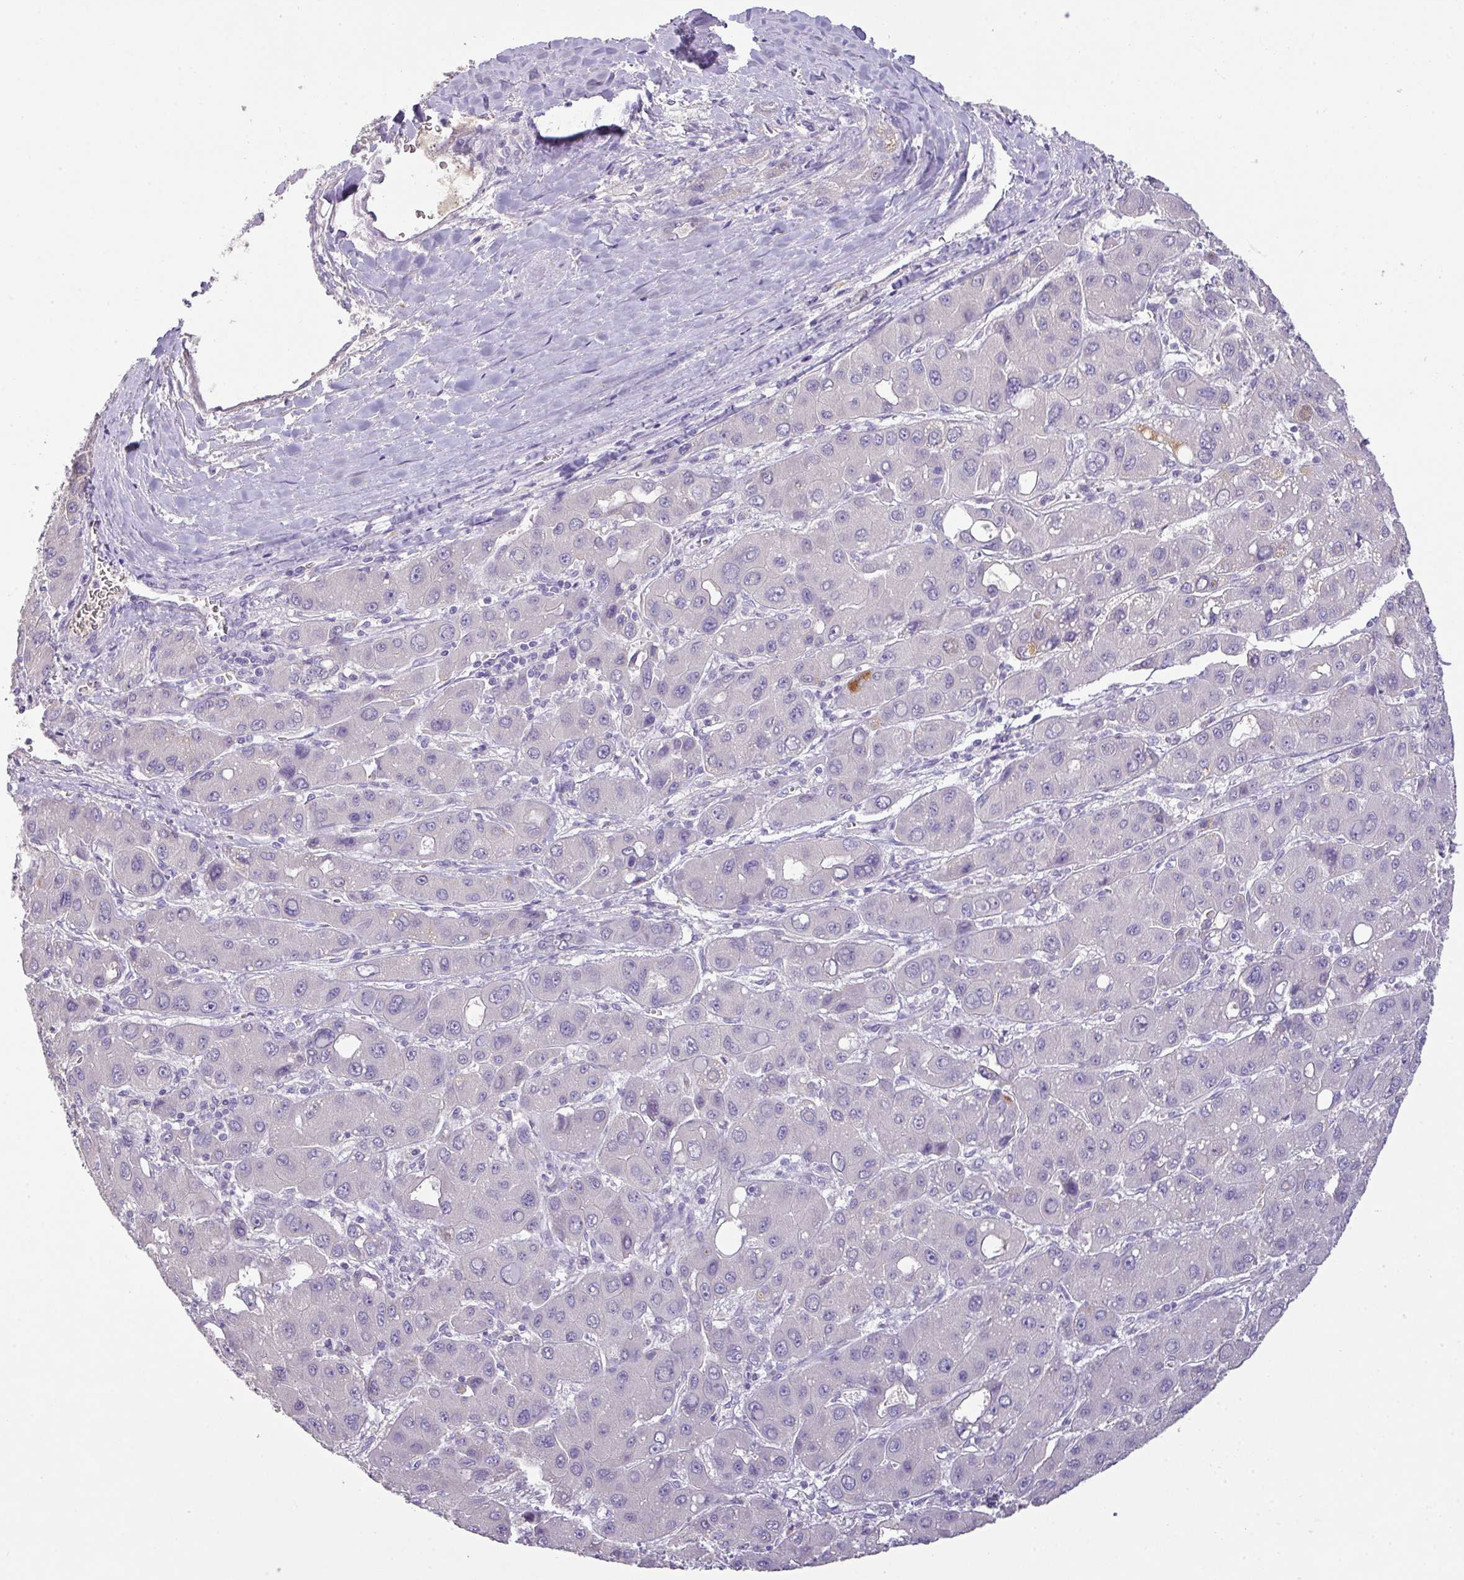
{"staining": {"intensity": "negative", "quantity": "none", "location": "none"}, "tissue": "liver cancer", "cell_type": "Tumor cells", "image_type": "cancer", "snomed": [{"axis": "morphology", "description": "Carcinoma, Hepatocellular, NOS"}, {"axis": "topography", "description": "Liver"}], "caption": "Protein analysis of liver cancer (hepatocellular carcinoma) exhibits no significant staining in tumor cells.", "gene": "OR6C6", "patient": {"sex": "male", "age": 55}}